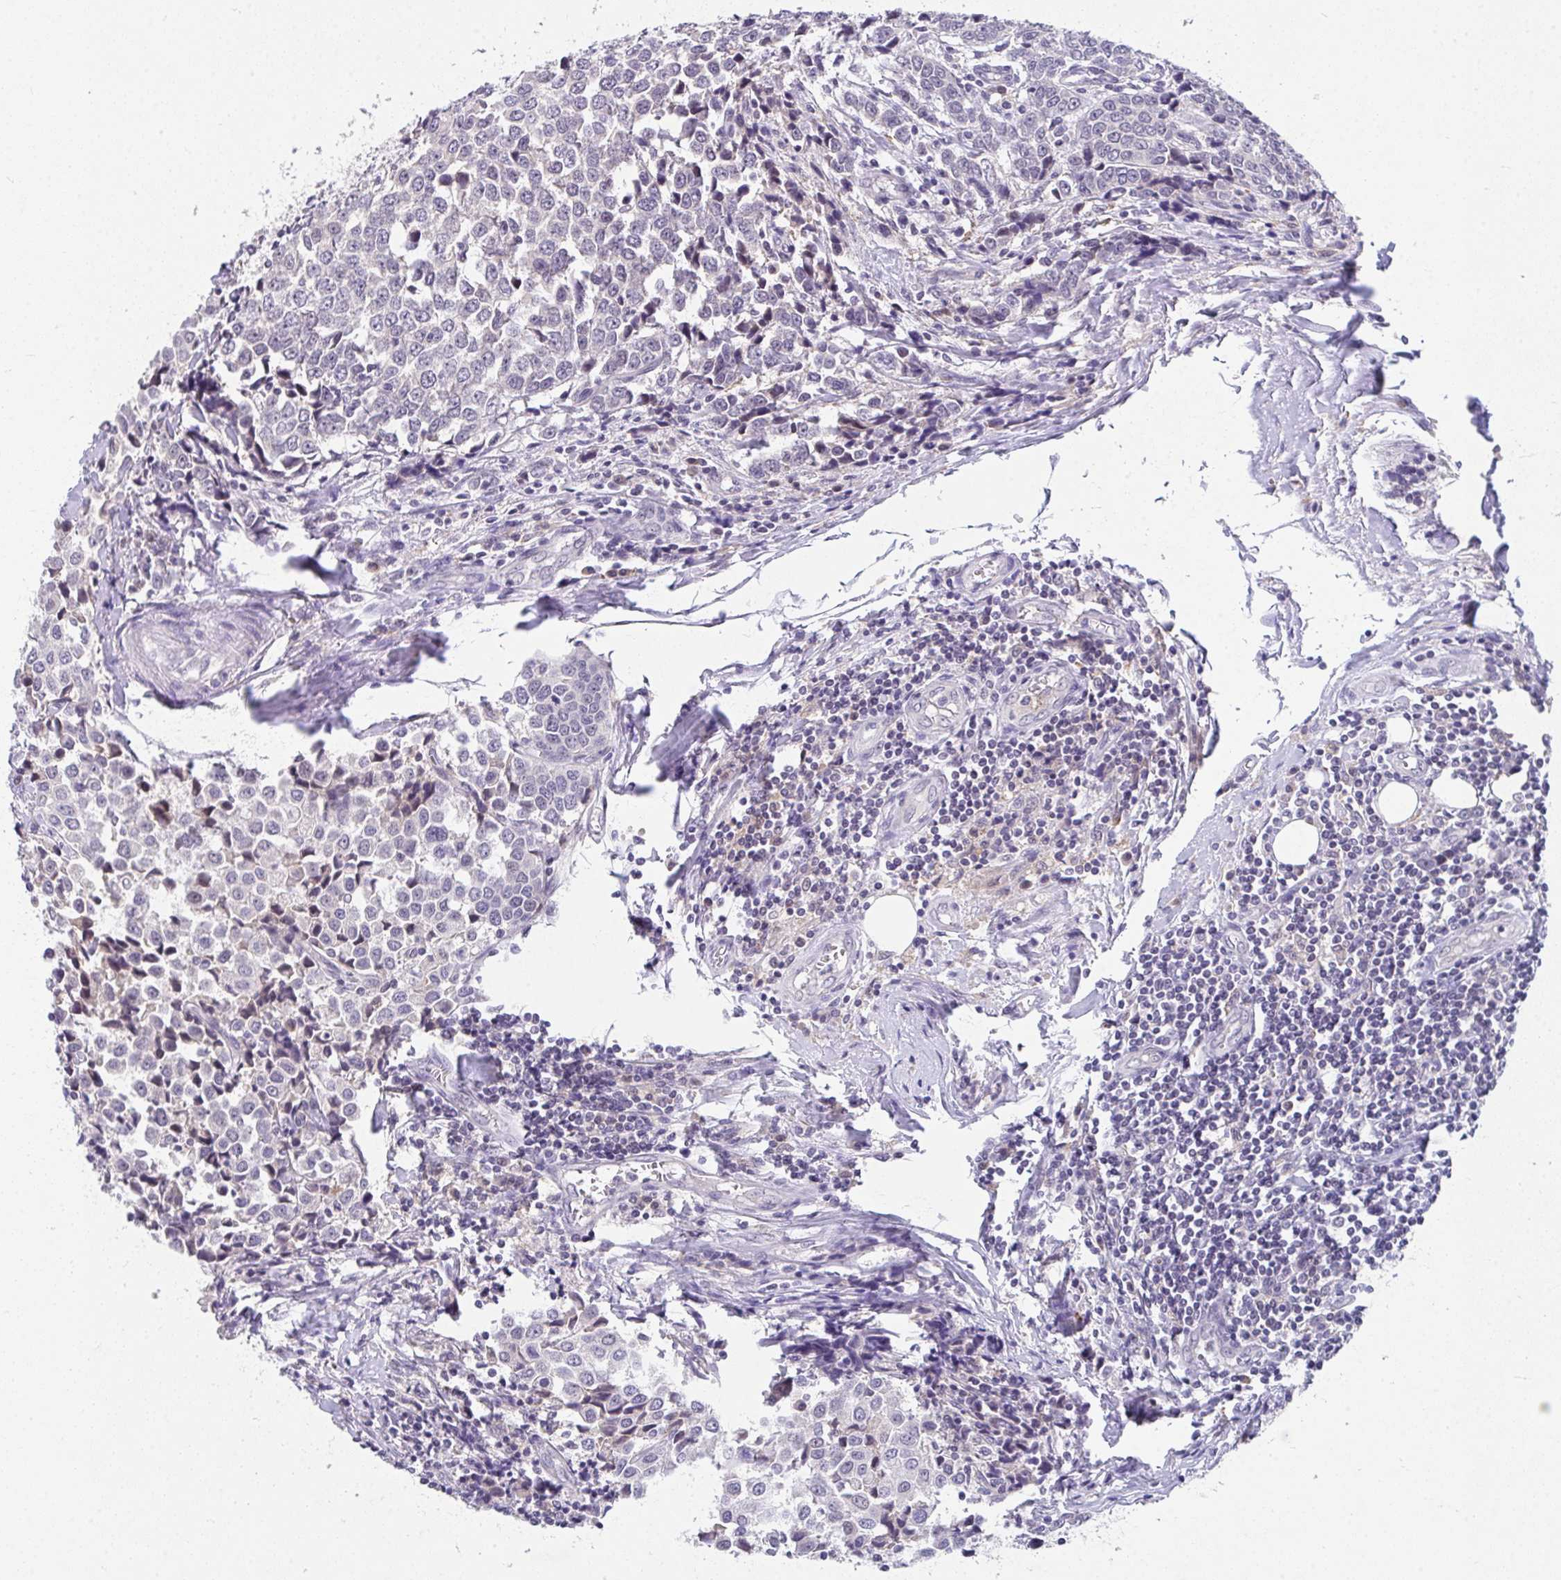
{"staining": {"intensity": "negative", "quantity": "none", "location": "none"}, "tissue": "breast cancer", "cell_type": "Tumor cells", "image_type": "cancer", "snomed": [{"axis": "morphology", "description": "Duct carcinoma"}, {"axis": "topography", "description": "Breast"}], "caption": "Tumor cells show no significant positivity in breast cancer.", "gene": "GLTPD2", "patient": {"sex": "female", "age": 80}}